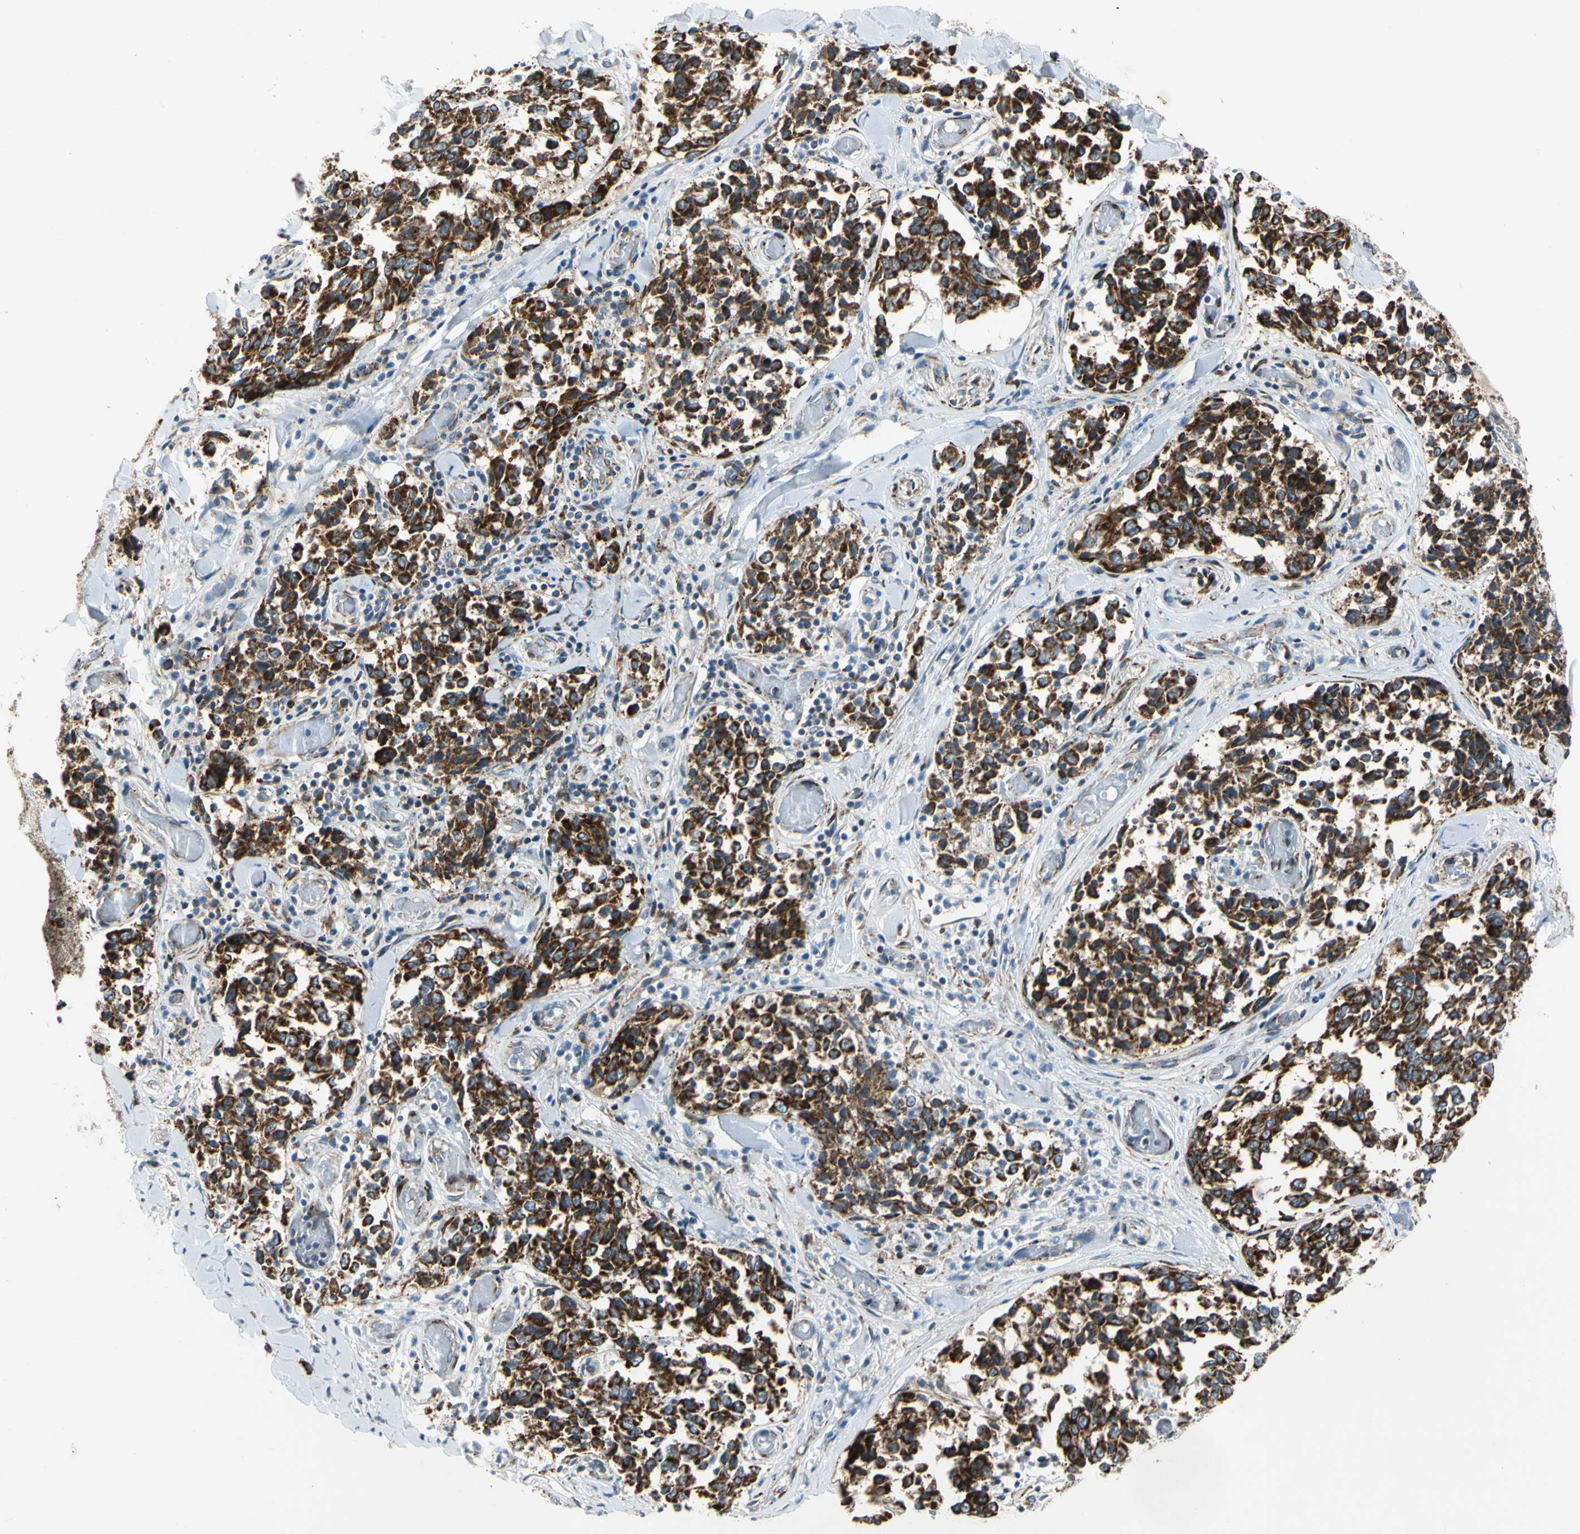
{"staining": {"intensity": "strong", "quantity": ">75%", "location": "cytoplasmic/membranous"}, "tissue": "melanoma", "cell_type": "Tumor cells", "image_type": "cancer", "snomed": [{"axis": "morphology", "description": "Malignant melanoma, NOS"}, {"axis": "topography", "description": "Skin"}], "caption": "Immunohistochemical staining of melanoma demonstrates strong cytoplasmic/membranous protein positivity in about >75% of tumor cells. The protein is stained brown, and the nuclei are stained in blue (DAB (3,3'-diaminobenzidine) IHC with brightfield microscopy, high magnification).", "gene": "MRPL9", "patient": {"sex": "female", "age": 64}}